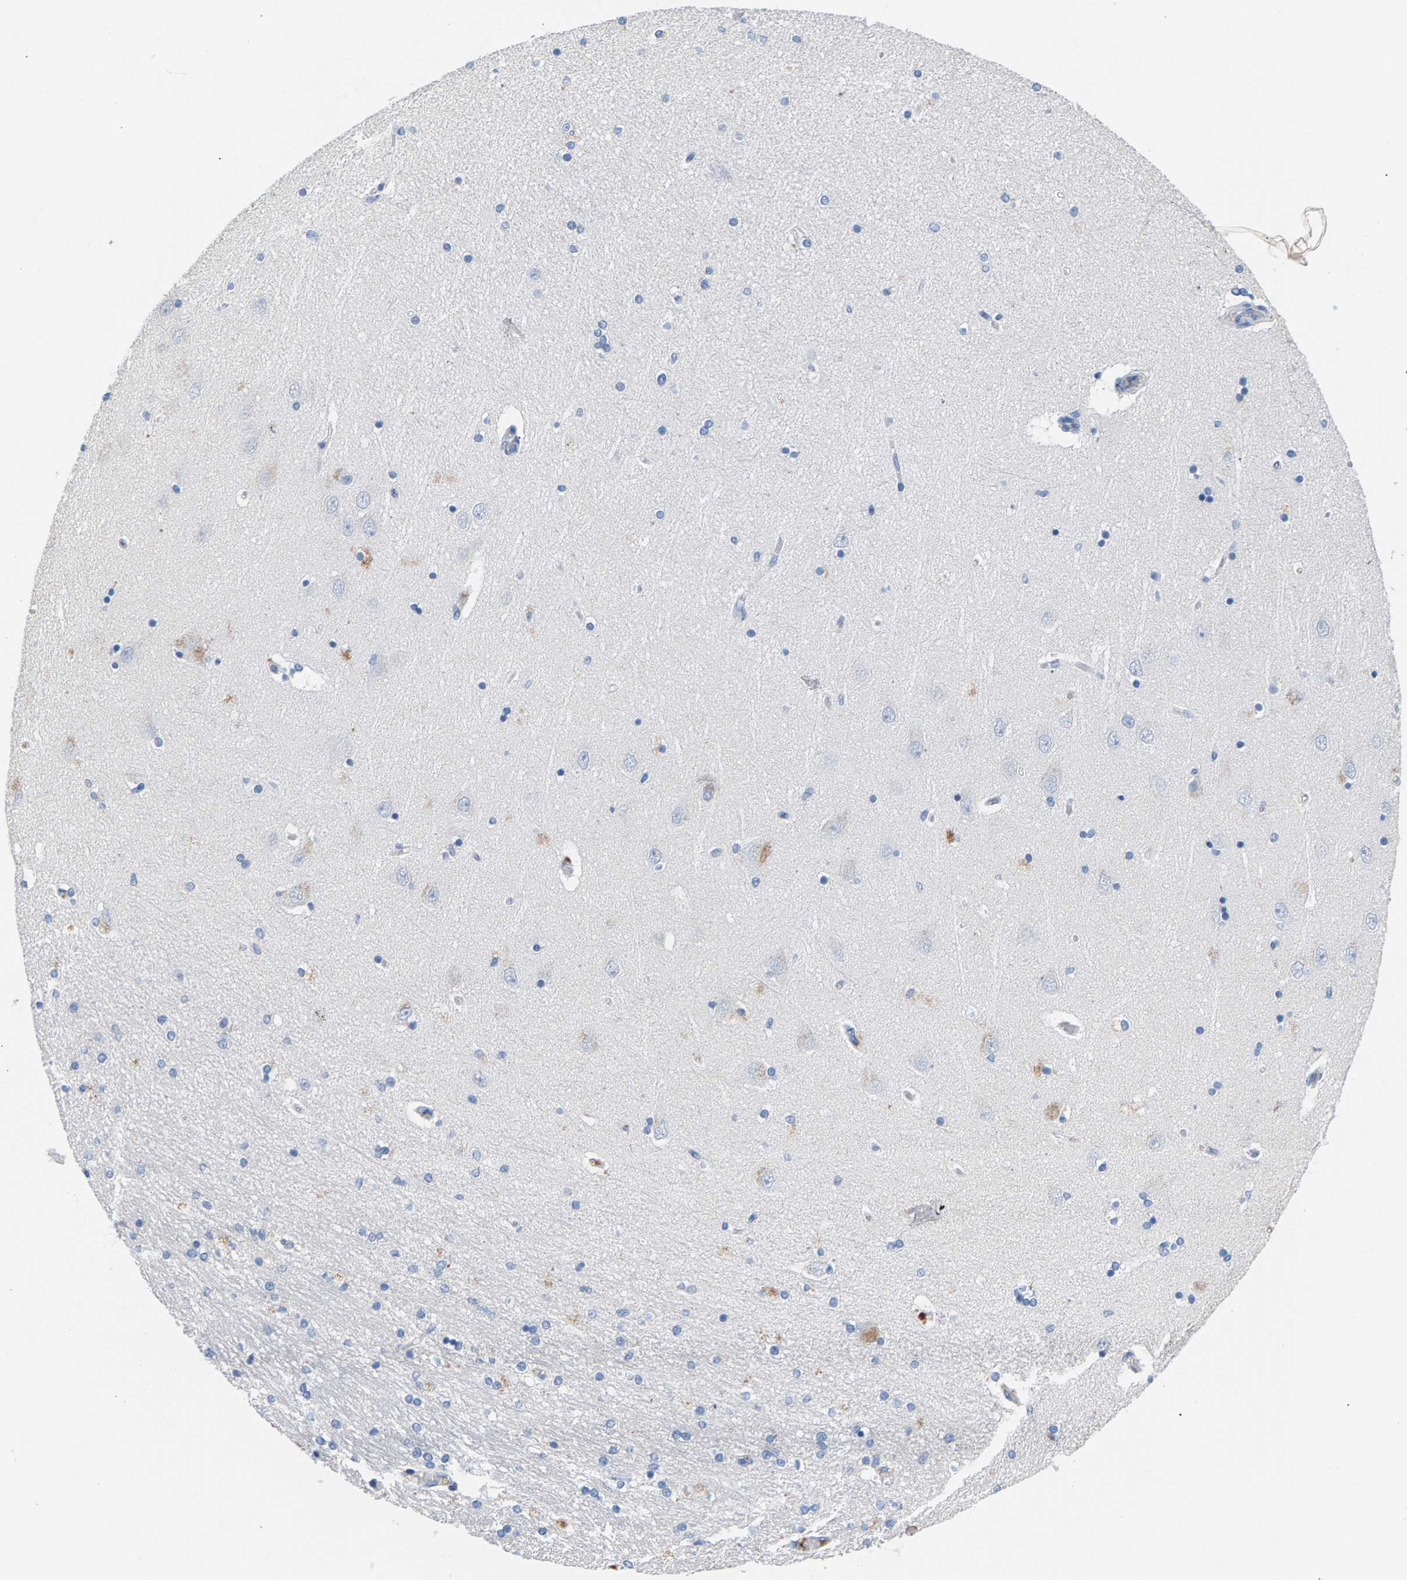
{"staining": {"intensity": "negative", "quantity": "none", "location": "none"}, "tissue": "hippocampus", "cell_type": "Glial cells", "image_type": "normal", "snomed": [{"axis": "morphology", "description": "Normal tissue, NOS"}, {"axis": "topography", "description": "Hippocampus"}], "caption": "Glial cells show no significant positivity in benign hippocampus.", "gene": "APOH", "patient": {"sex": "female", "age": 54}}